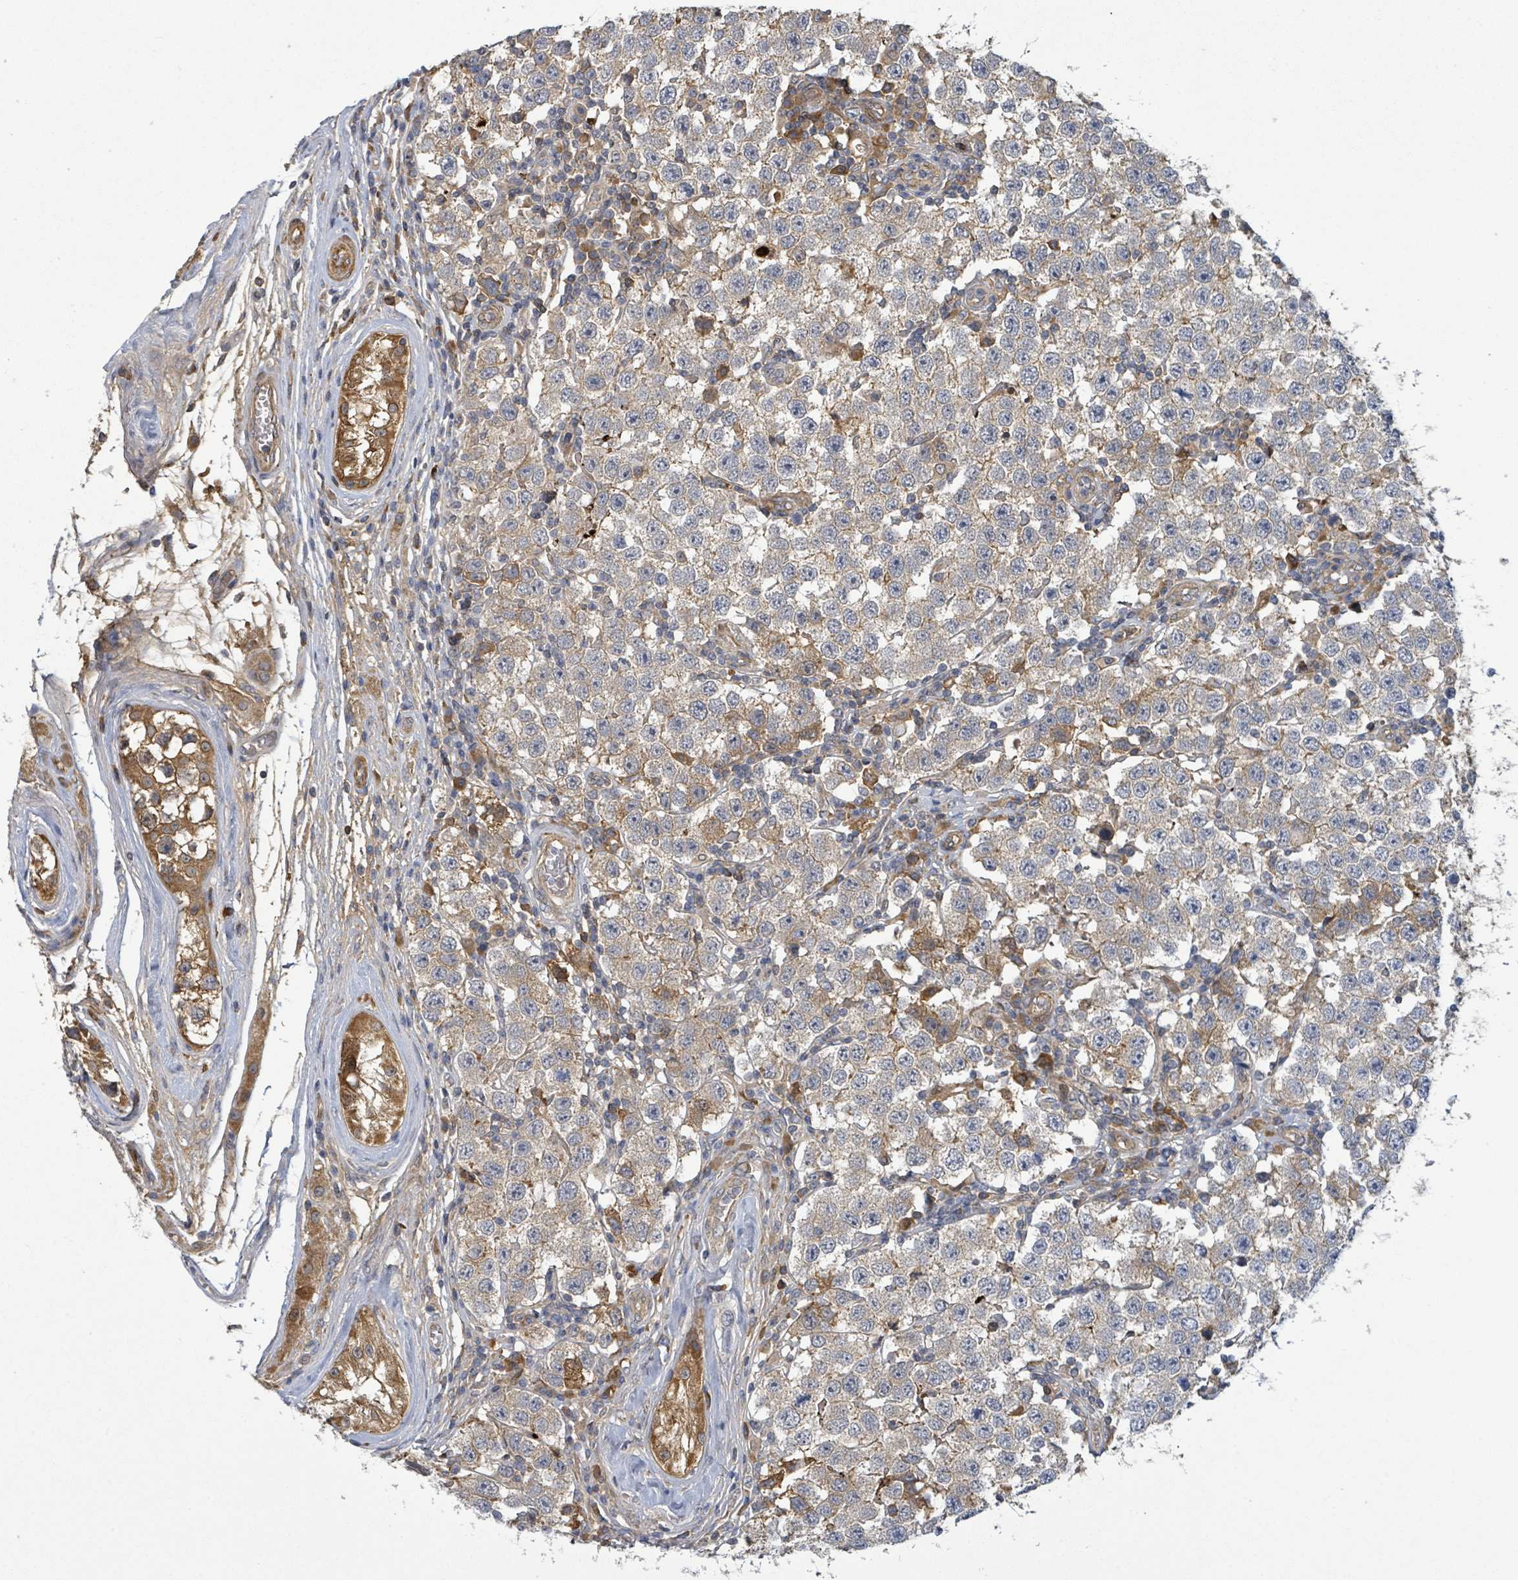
{"staining": {"intensity": "weak", "quantity": ">75%", "location": "cytoplasmic/membranous"}, "tissue": "testis cancer", "cell_type": "Tumor cells", "image_type": "cancer", "snomed": [{"axis": "morphology", "description": "Seminoma, NOS"}, {"axis": "topography", "description": "Testis"}], "caption": "Protein expression analysis of testis cancer reveals weak cytoplasmic/membranous staining in about >75% of tumor cells.", "gene": "STARD4", "patient": {"sex": "male", "age": 34}}